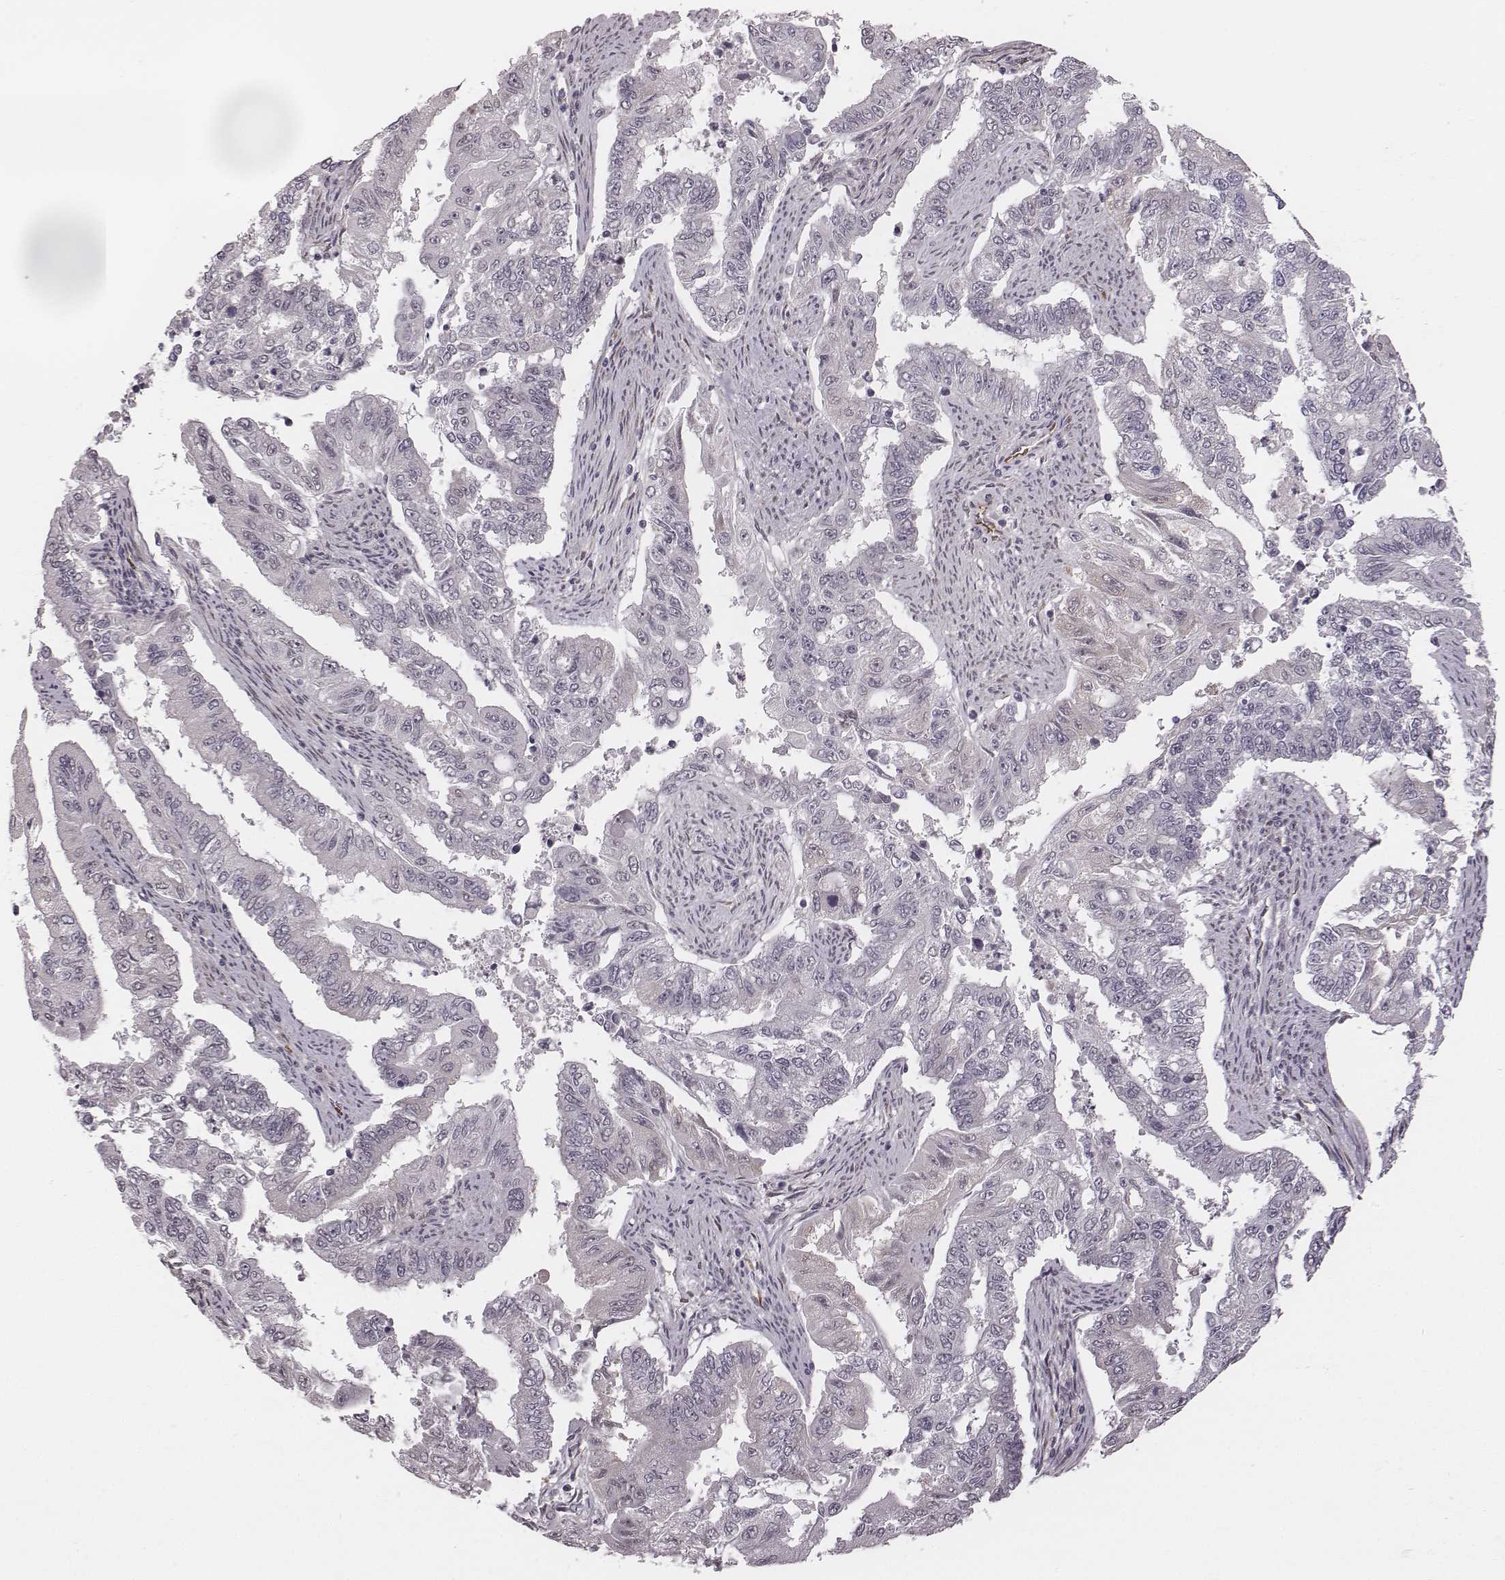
{"staining": {"intensity": "negative", "quantity": "none", "location": "none"}, "tissue": "endometrial cancer", "cell_type": "Tumor cells", "image_type": "cancer", "snomed": [{"axis": "morphology", "description": "Adenocarcinoma, NOS"}, {"axis": "topography", "description": "Uterus"}], "caption": "Tumor cells show no significant expression in endometrial cancer.", "gene": "RPGRIP1", "patient": {"sex": "female", "age": 59}}